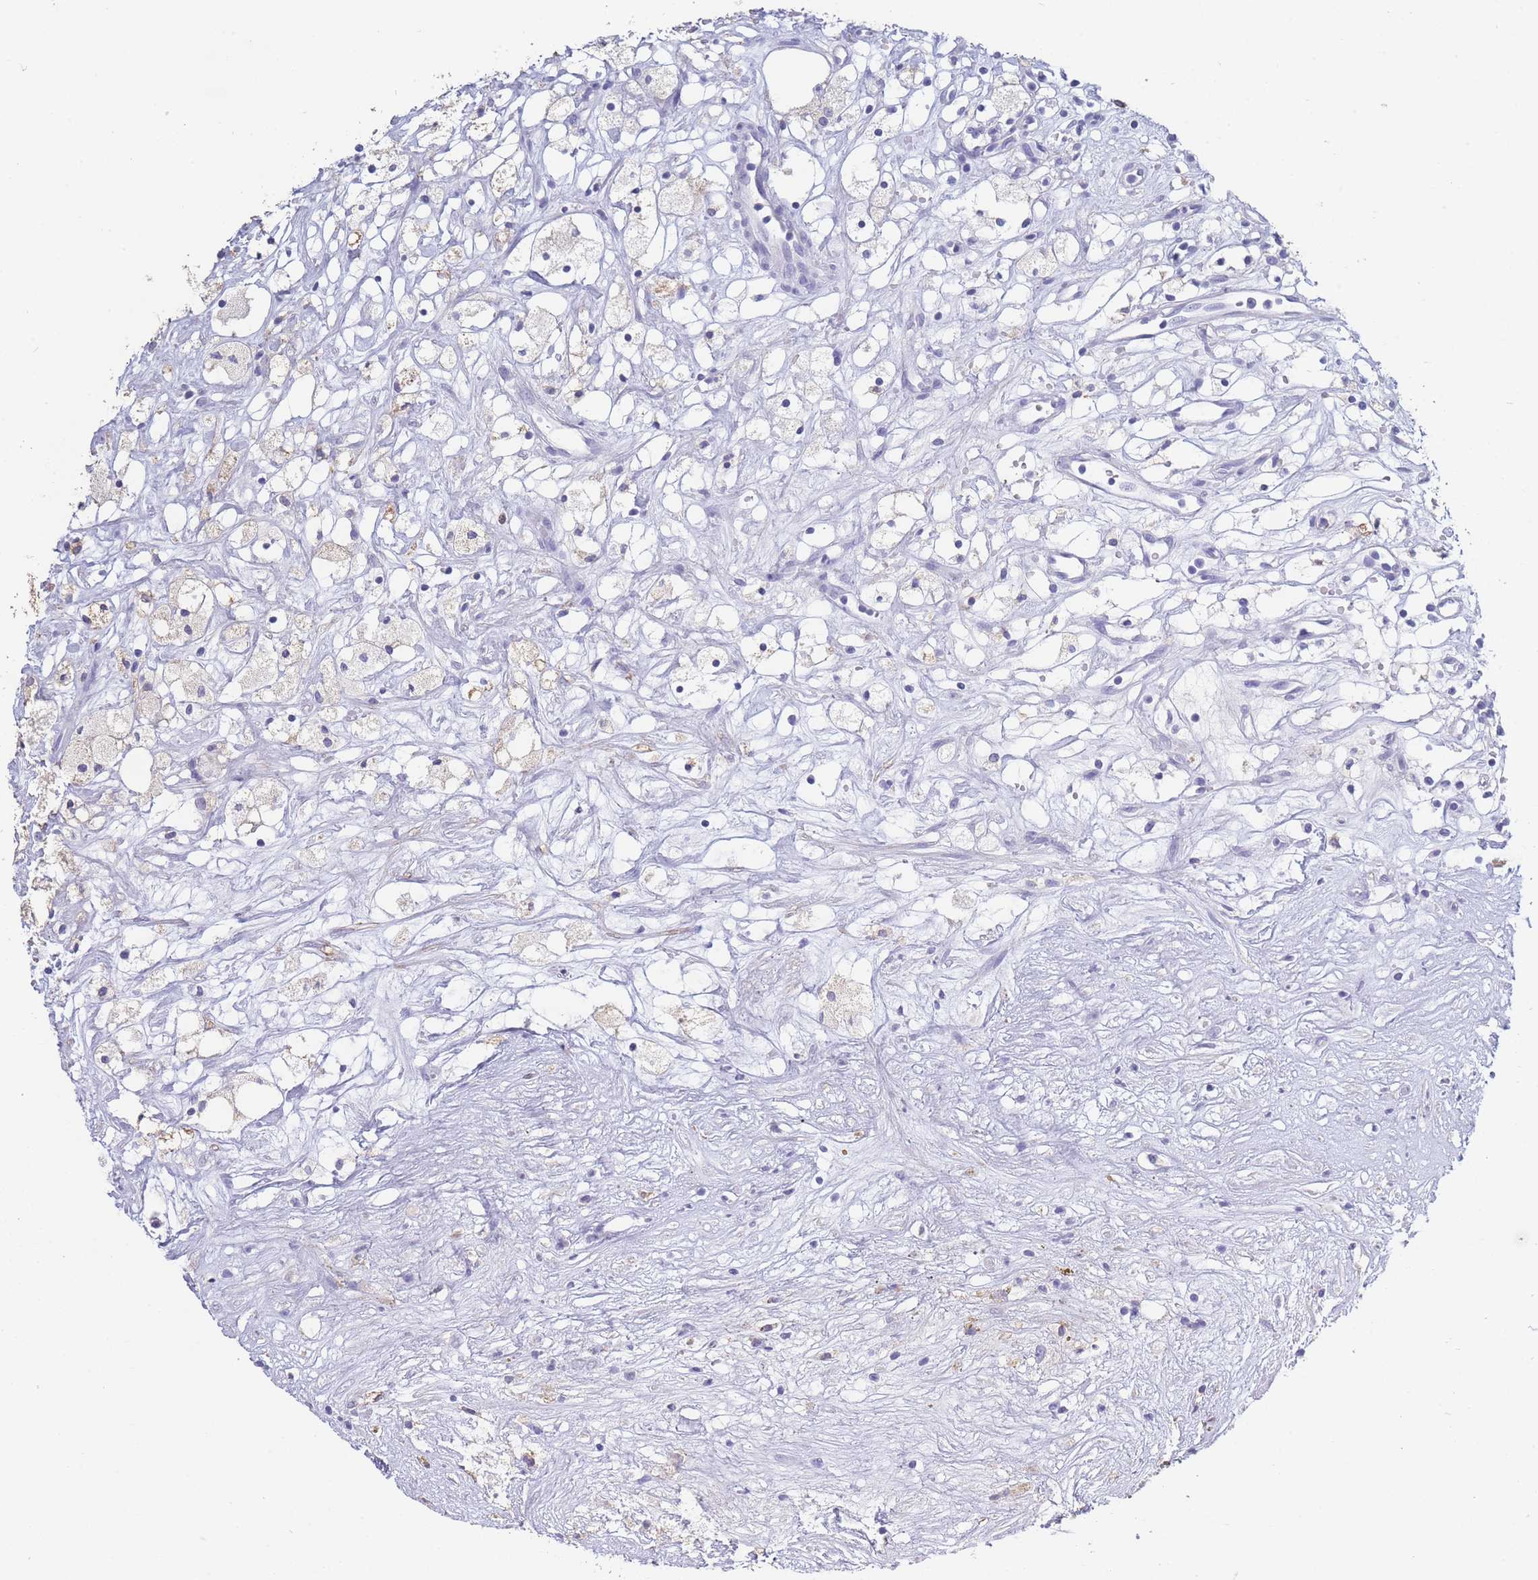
{"staining": {"intensity": "negative", "quantity": "none", "location": "none"}, "tissue": "renal cancer", "cell_type": "Tumor cells", "image_type": "cancer", "snomed": [{"axis": "morphology", "description": "Adenocarcinoma, NOS"}, {"axis": "topography", "description": "Kidney"}], "caption": "Immunohistochemistry of human renal adenocarcinoma reveals no staining in tumor cells.", "gene": "CD37", "patient": {"sex": "male", "age": 59}}